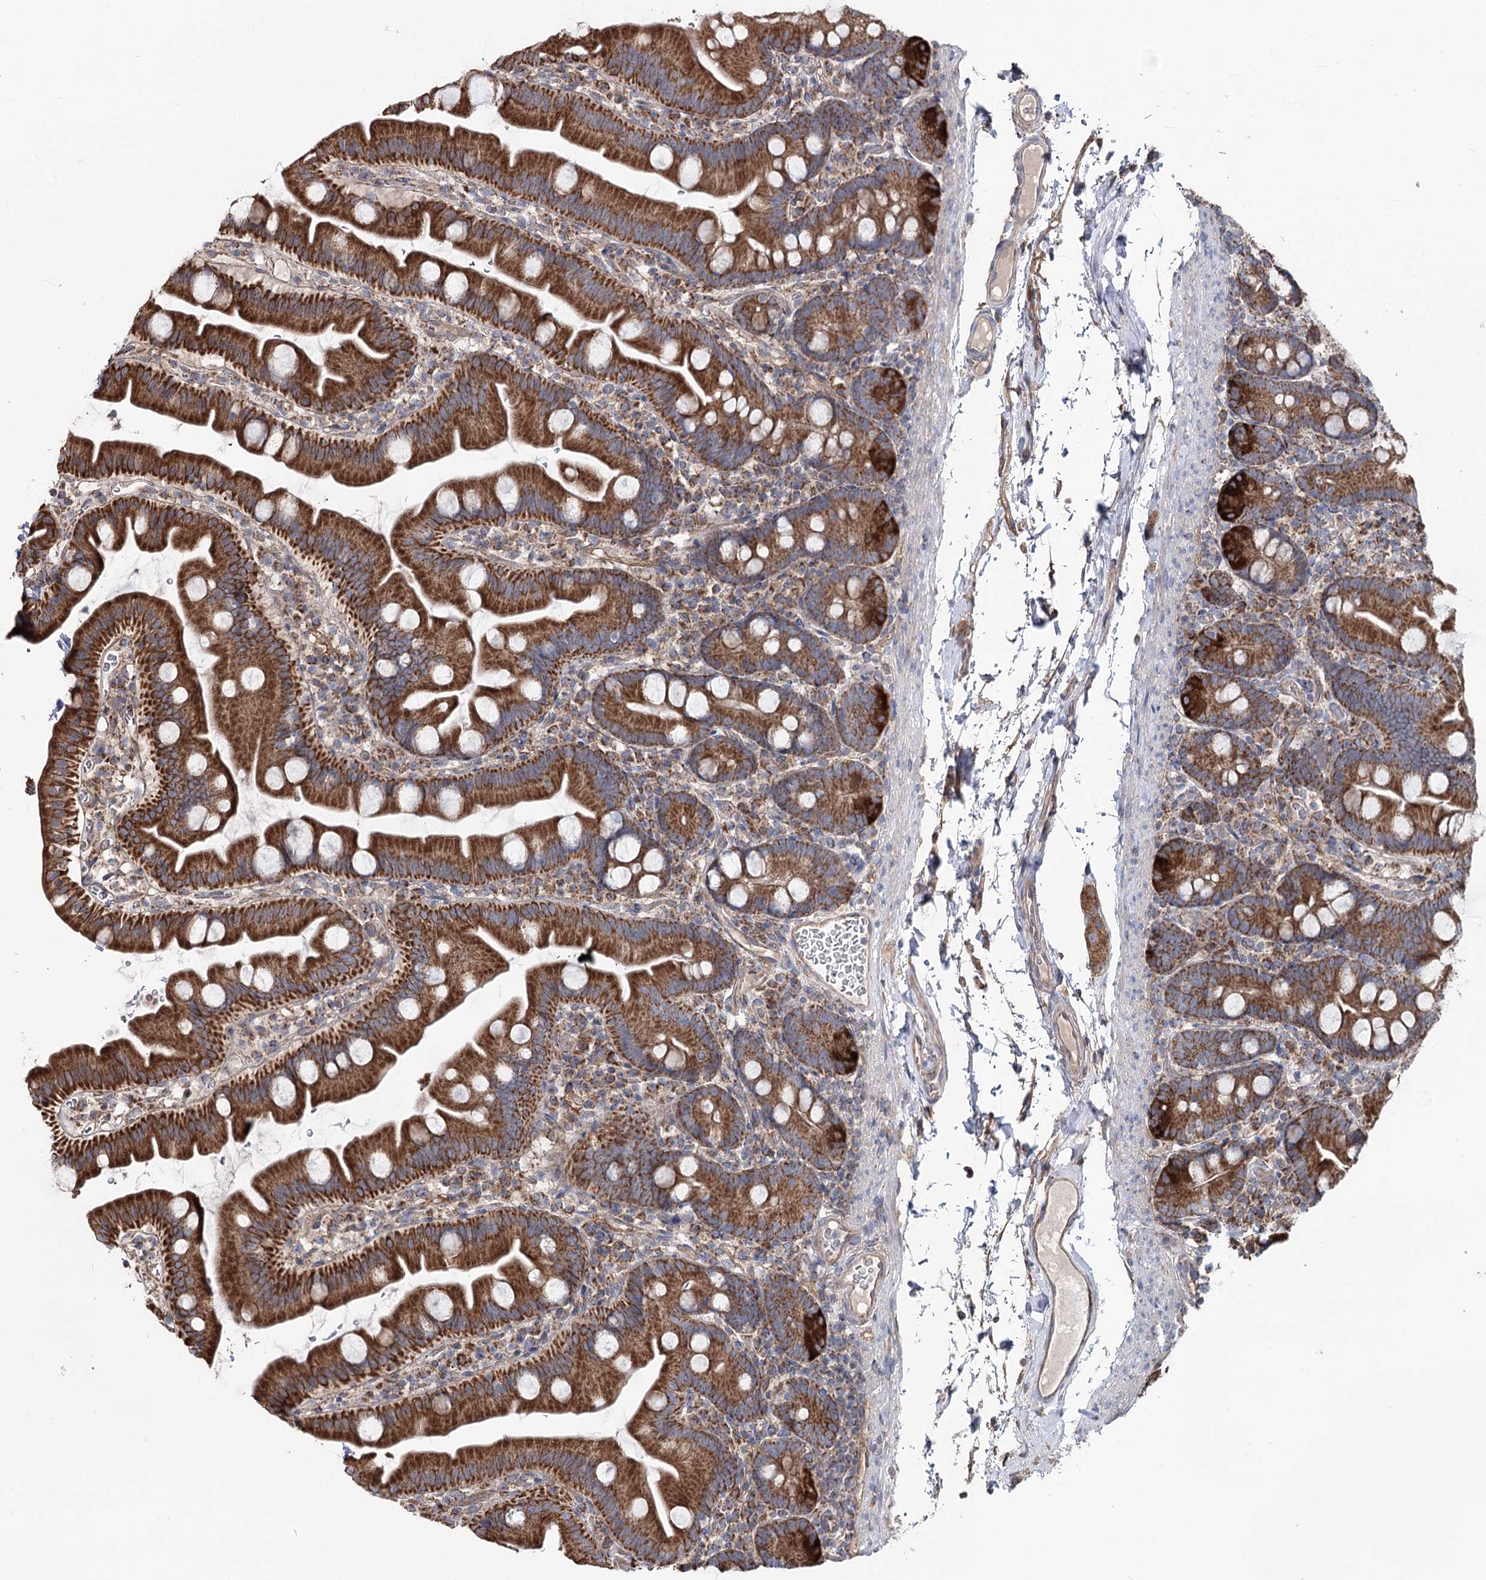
{"staining": {"intensity": "strong", "quantity": ">75%", "location": "cytoplasmic/membranous"}, "tissue": "small intestine", "cell_type": "Glandular cells", "image_type": "normal", "snomed": [{"axis": "morphology", "description": "Normal tissue, NOS"}, {"axis": "topography", "description": "Small intestine"}], "caption": "Strong cytoplasmic/membranous positivity is present in about >75% of glandular cells in normal small intestine.", "gene": "MSANTD2", "patient": {"sex": "female", "age": 68}}